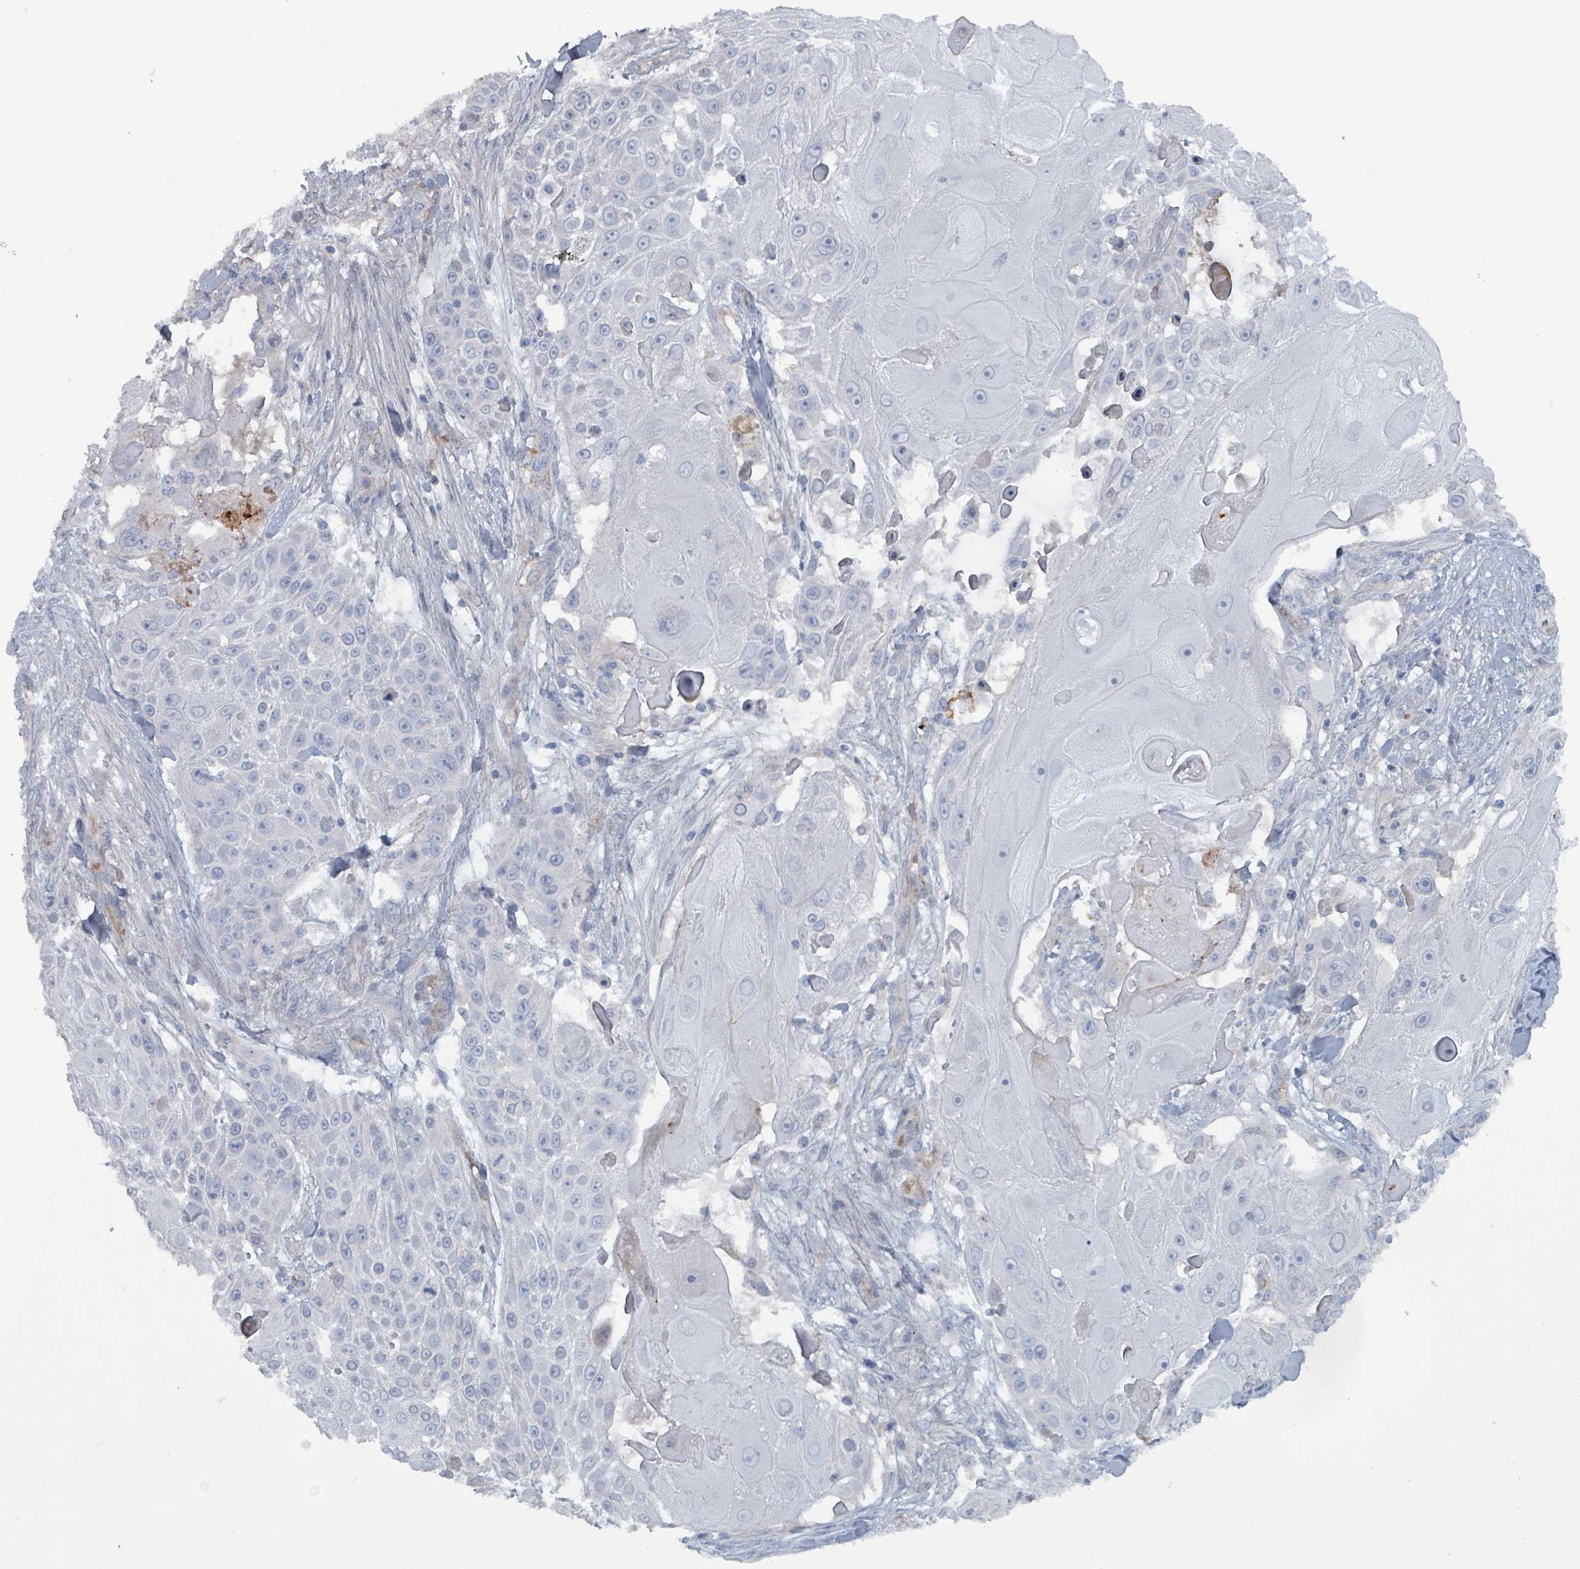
{"staining": {"intensity": "negative", "quantity": "none", "location": "none"}, "tissue": "skin cancer", "cell_type": "Tumor cells", "image_type": "cancer", "snomed": [{"axis": "morphology", "description": "Squamous cell carcinoma, NOS"}, {"axis": "topography", "description": "Skin"}], "caption": "Immunohistochemistry (IHC) of human squamous cell carcinoma (skin) displays no staining in tumor cells. Nuclei are stained in blue.", "gene": "TAAR5", "patient": {"sex": "female", "age": 86}}